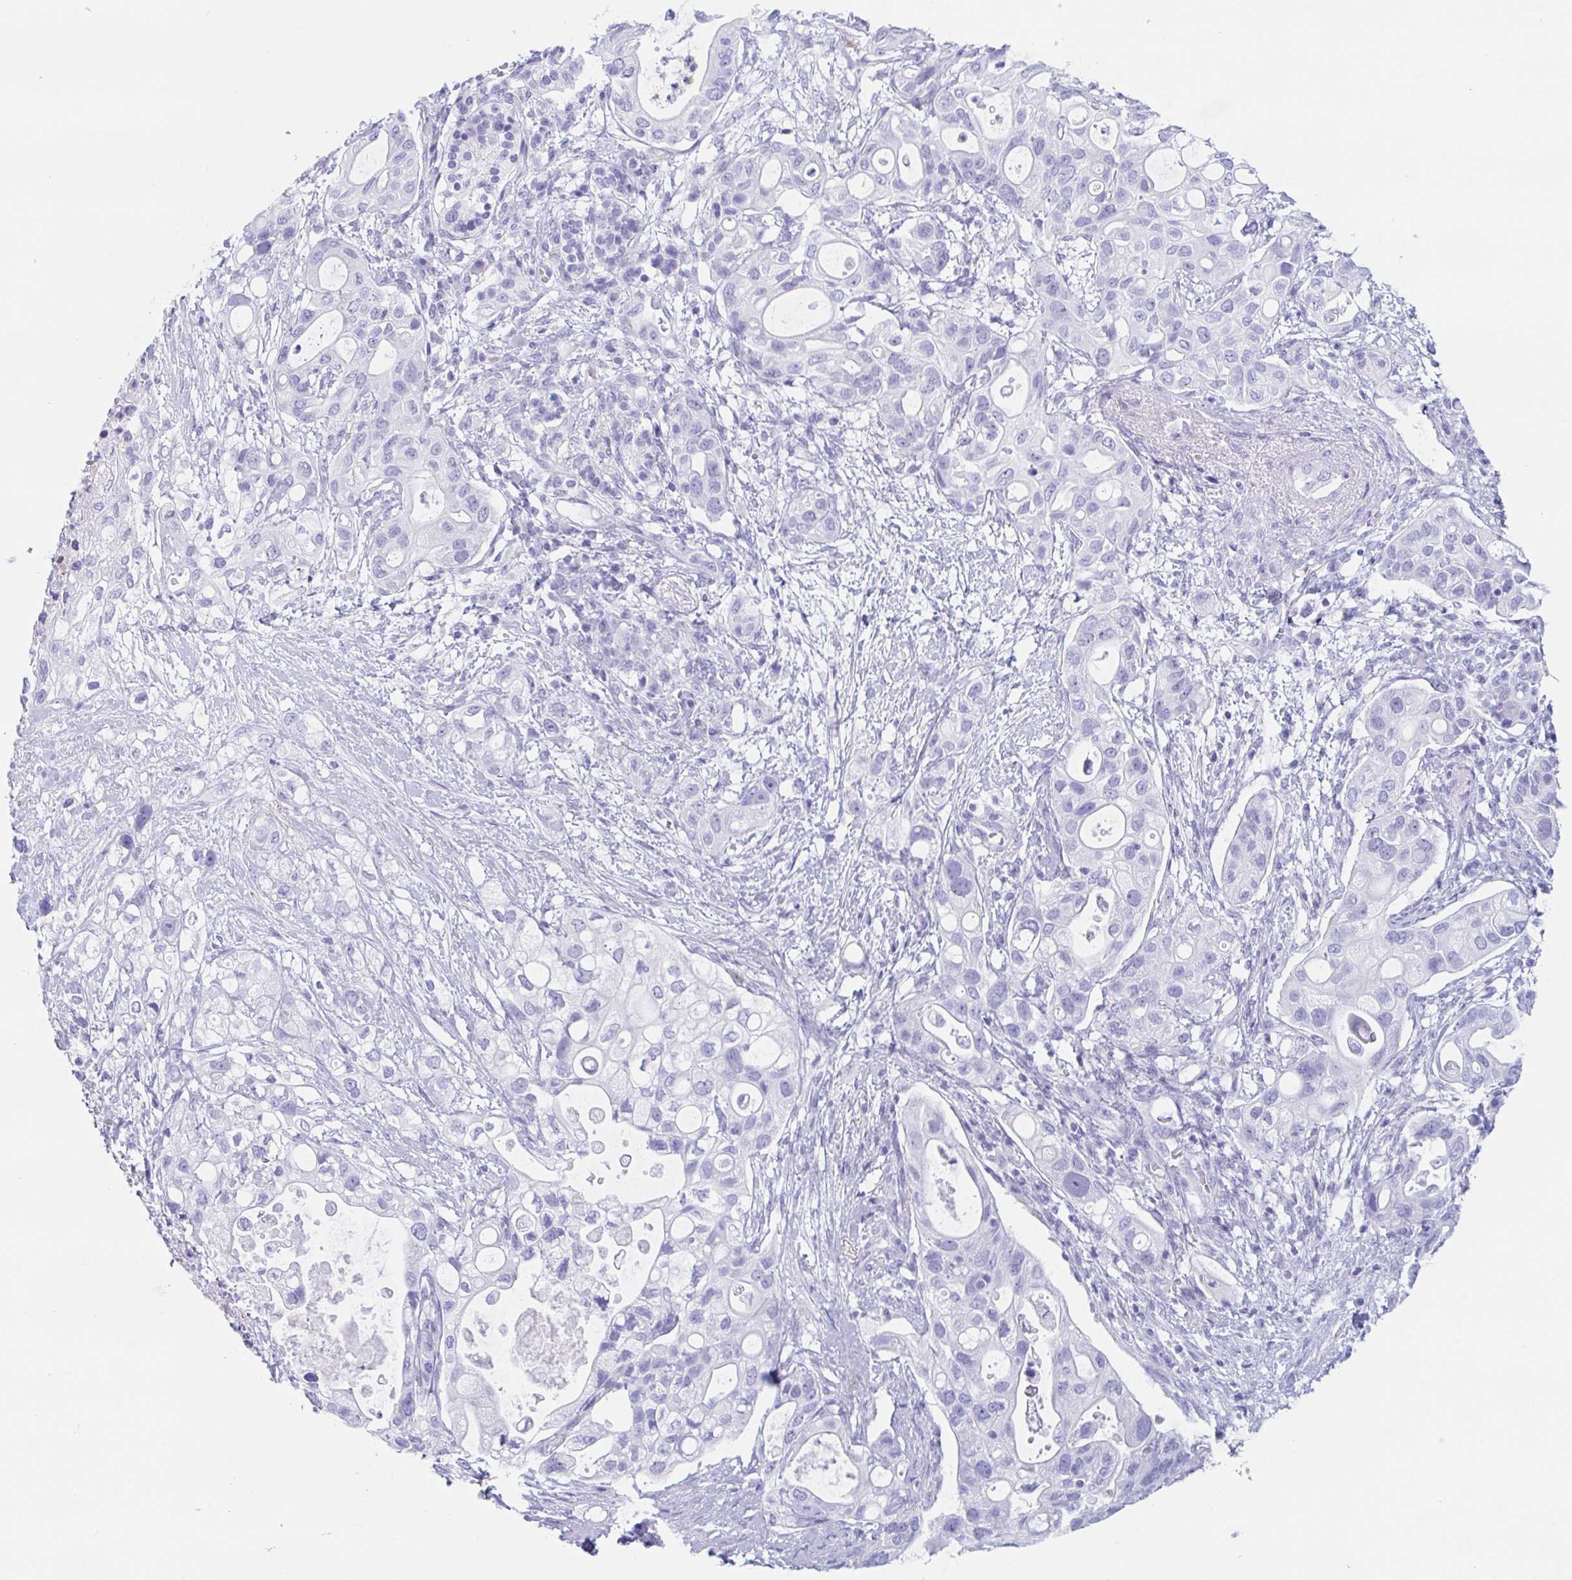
{"staining": {"intensity": "negative", "quantity": "none", "location": "none"}, "tissue": "pancreatic cancer", "cell_type": "Tumor cells", "image_type": "cancer", "snomed": [{"axis": "morphology", "description": "Adenocarcinoma, NOS"}, {"axis": "topography", "description": "Pancreas"}], "caption": "DAB (3,3'-diaminobenzidine) immunohistochemical staining of pancreatic adenocarcinoma exhibits no significant positivity in tumor cells.", "gene": "TAS2R41", "patient": {"sex": "female", "age": 72}}